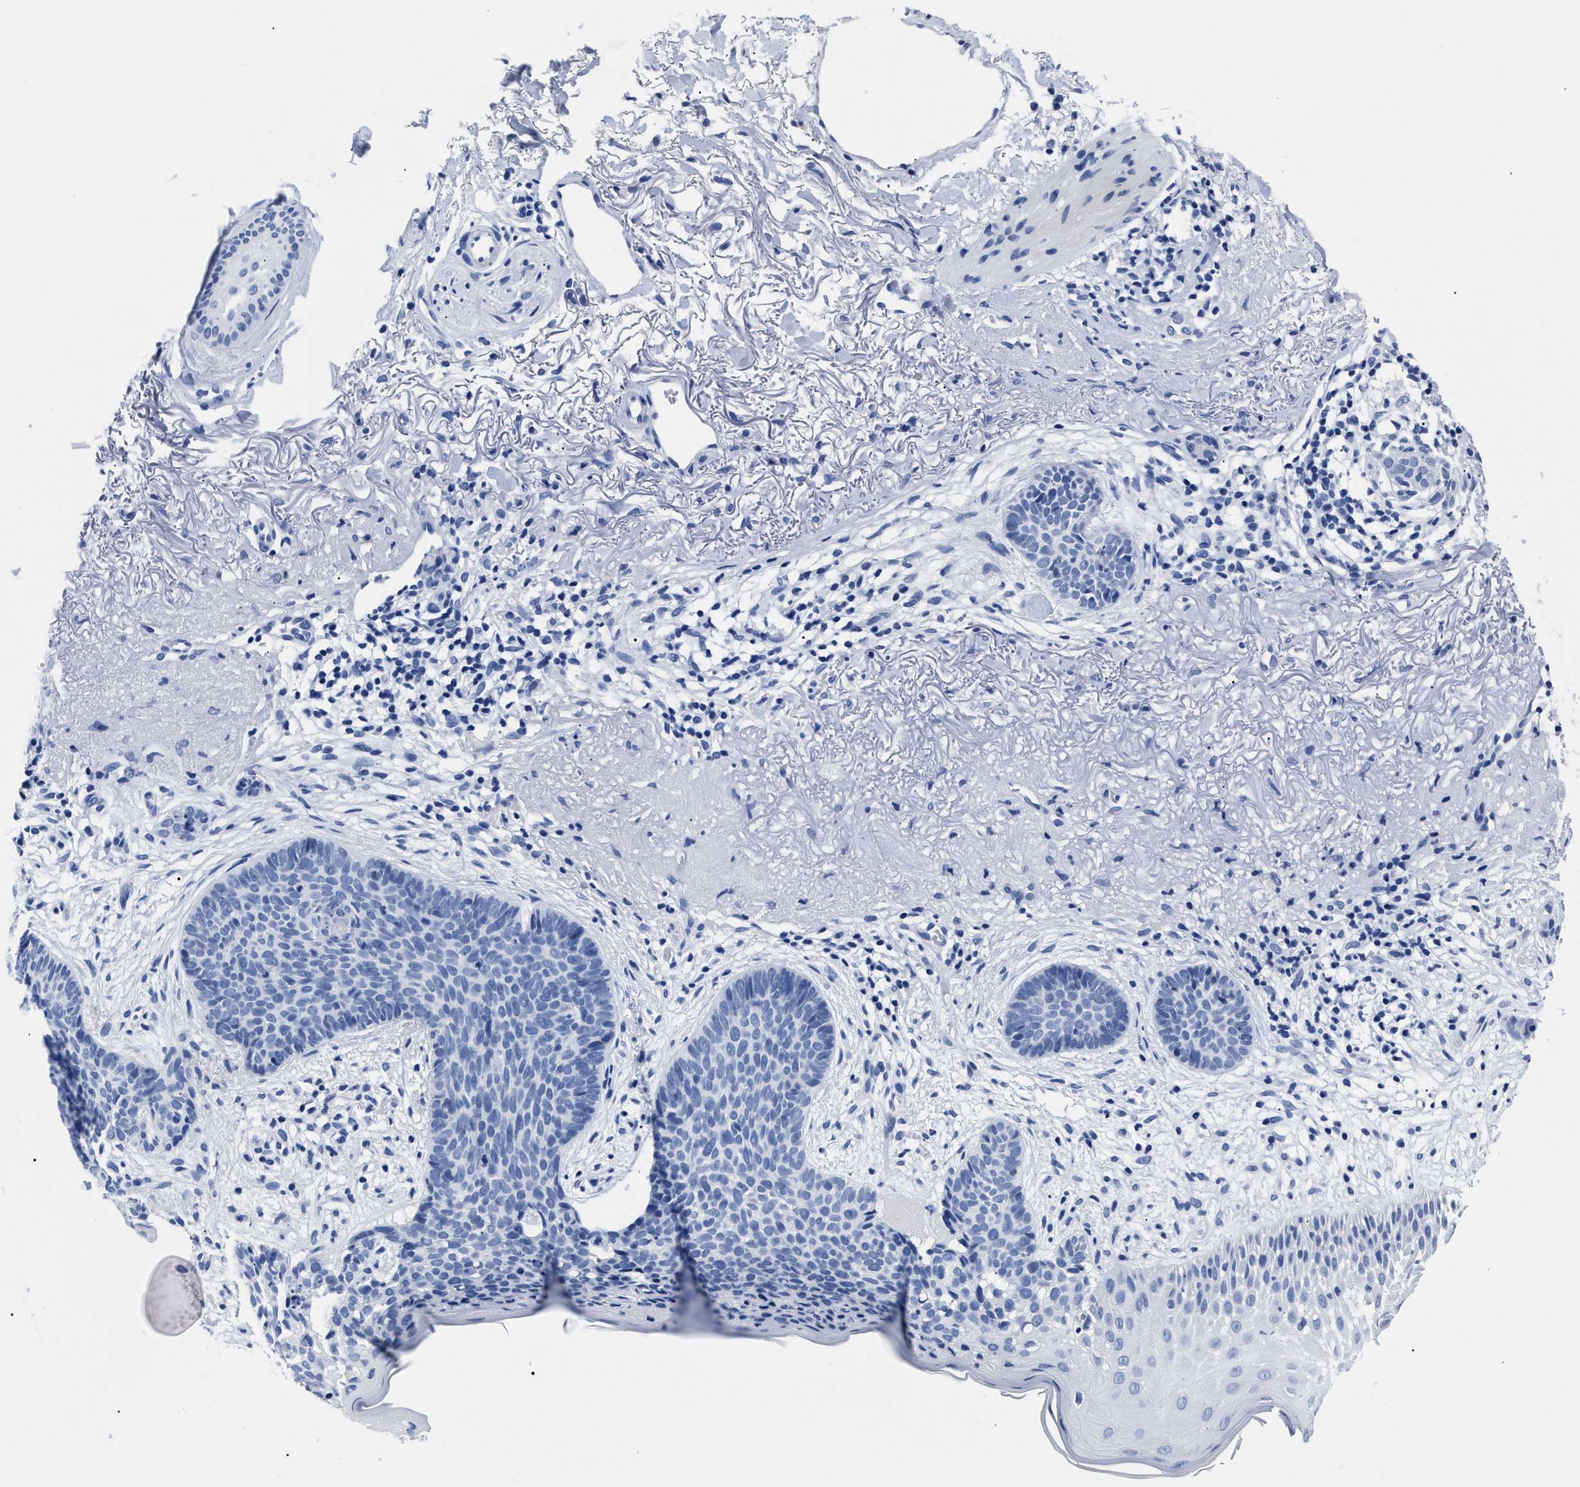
{"staining": {"intensity": "negative", "quantity": "none", "location": "none"}, "tissue": "skin cancer", "cell_type": "Tumor cells", "image_type": "cancer", "snomed": [{"axis": "morphology", "description": "Normal tissue, NOS"}, {"axis": "morphology", "description": "Basal cell carcinoma"}, {"axis": "topography", "description": "Skin"}], "caption": "This is a histopathology image of immunohistochemistry (IHC) staining of skin basal cell carcinoma, which shows no expression in tumor cells.", "gene": "ALPG", "patient": {"sex": "female", "age": 70}}